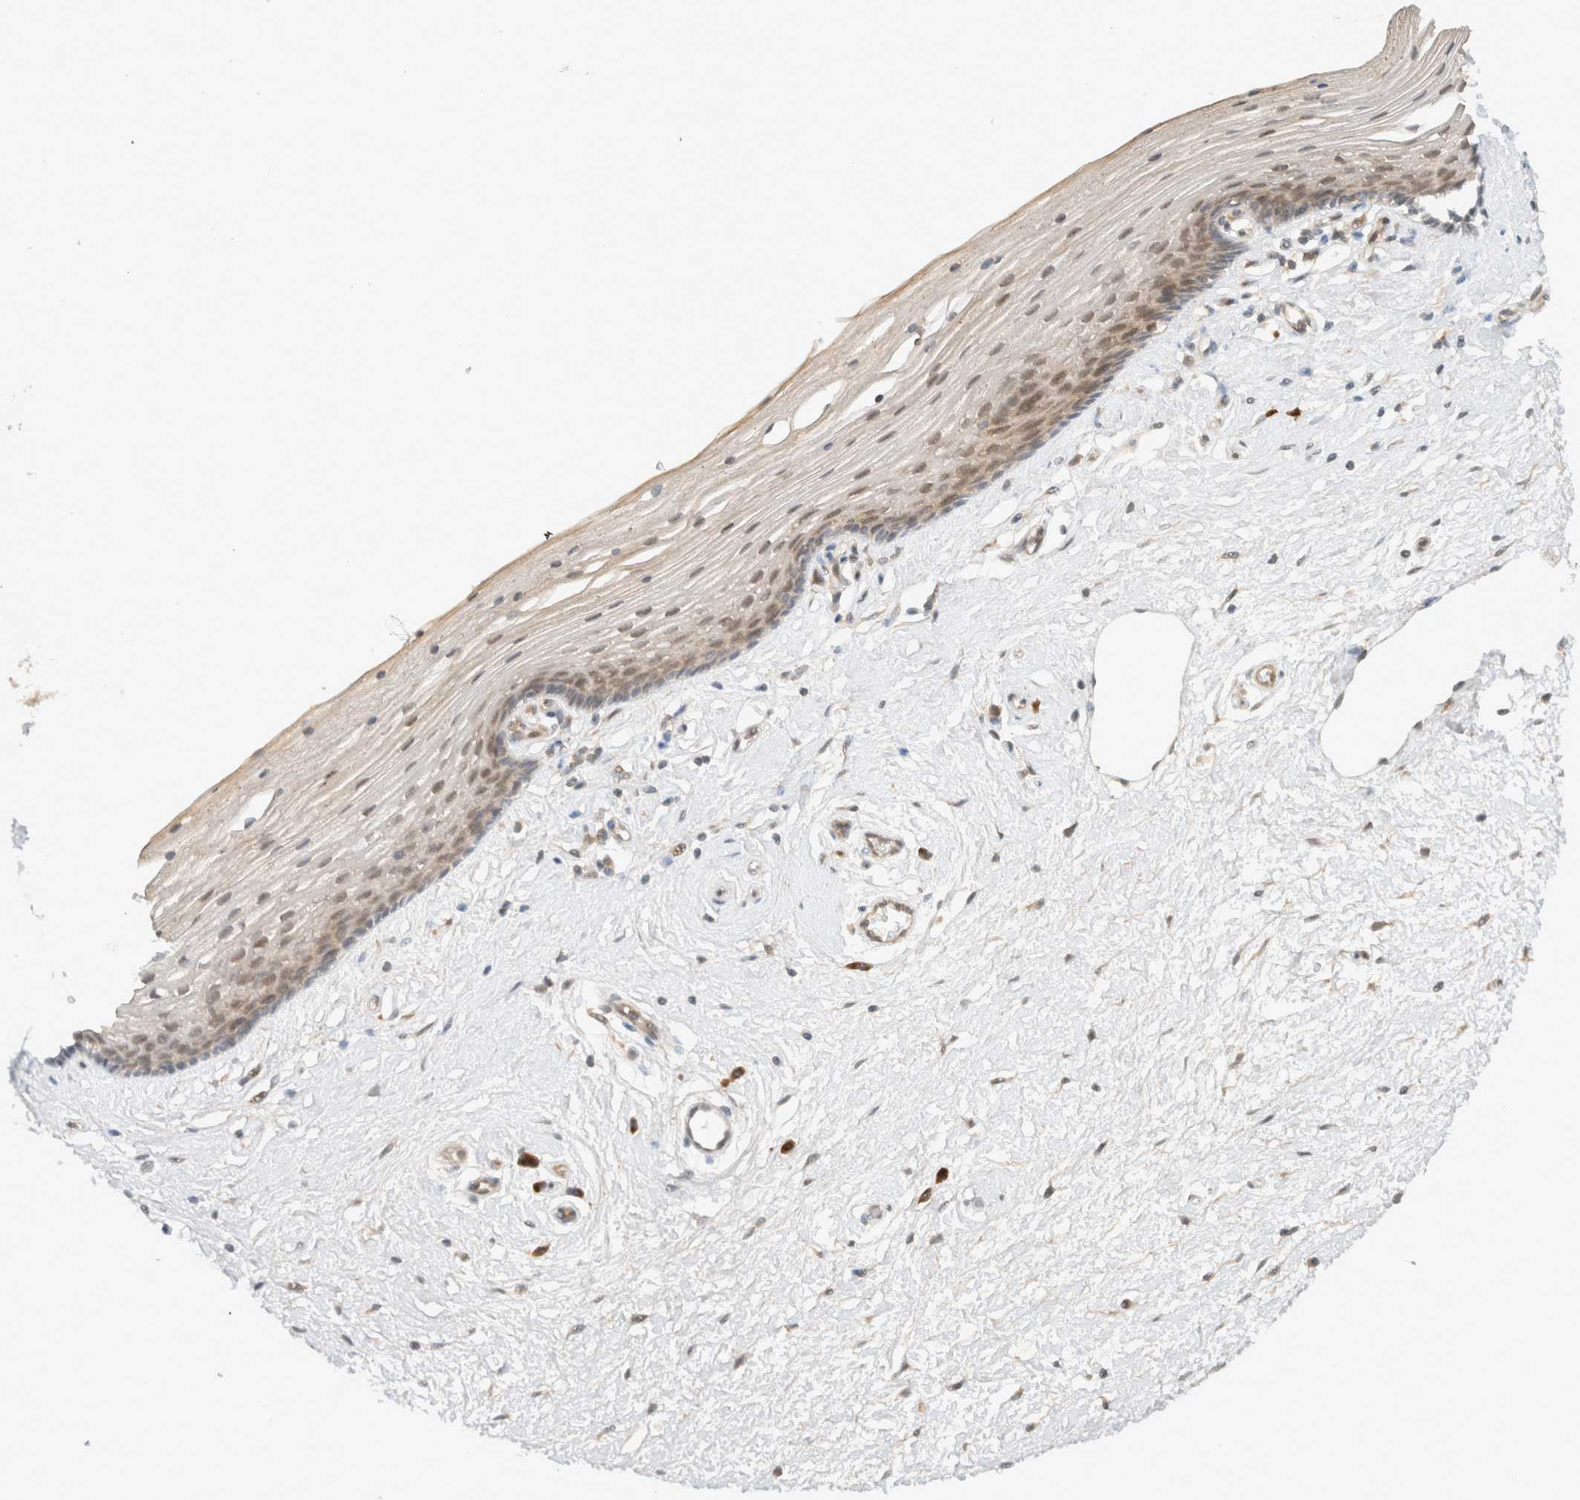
{"staining": {"intensity": "weak", "quantity": ">75%", "location": "cytoplasmic/membranous,nuclear"}, "tissue": "vagina", "cell_type": "Squamous epithelial cells", "image_type": "normal", "snomed": [{"axis": "morphology", "description": "Normal tissue, NOS"}, {"axis": "topography", "description": "Vagina"}], "caption": "This histopathology image shows IHC staining of unremarkable human vagina, with low weak cytoplasmic/membranous,nuclear positivity in approximately >75% of squamous epithelial cells.", "gene": "ARFGEF2", "patient": {"sex": "female", "age": 46}}